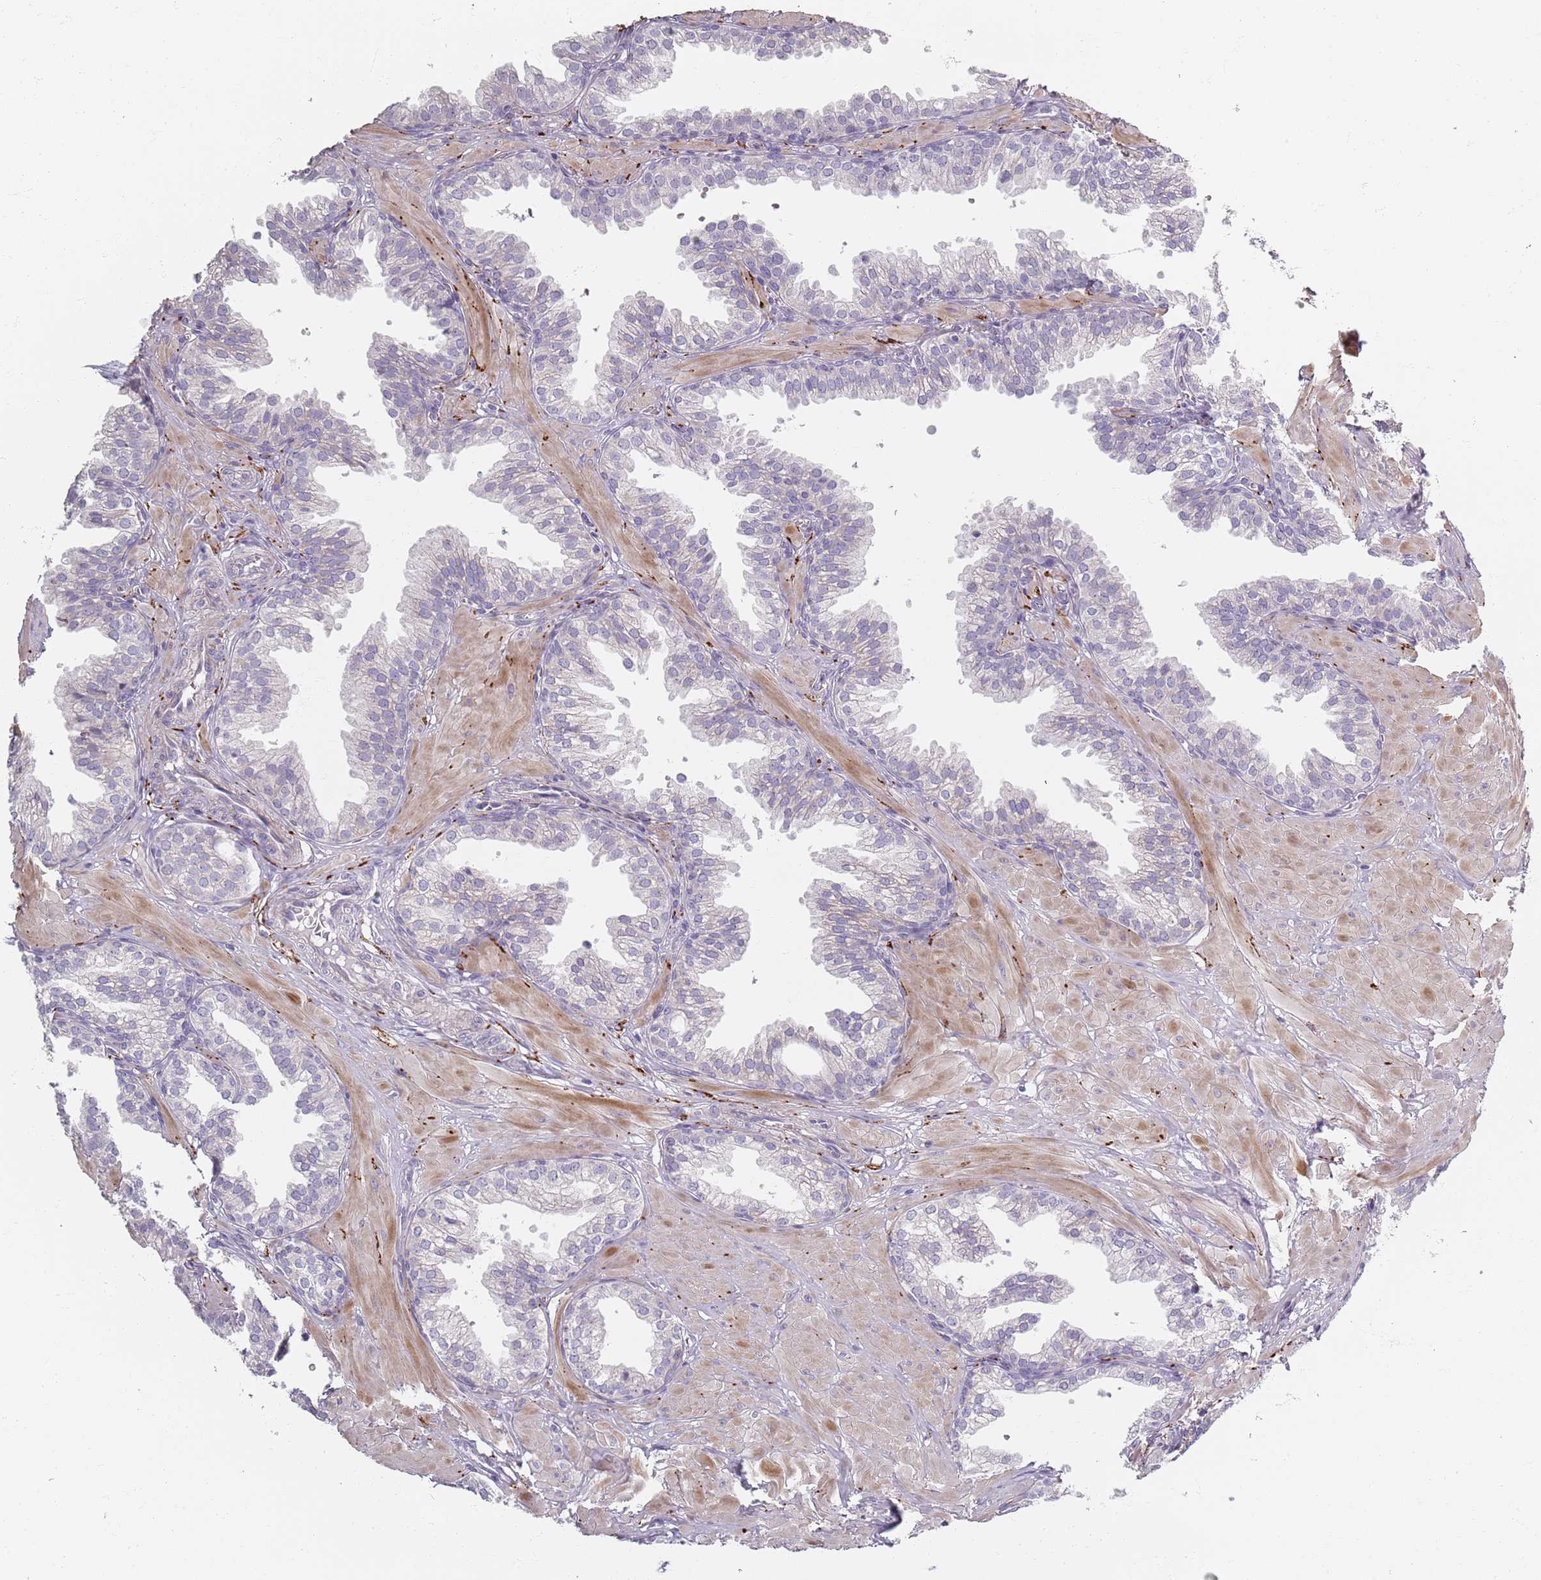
{"staining": {"intensity": "negative", "quantity": "none", "location": "none"}, "tissue": "prostate", "cell_type": "Glandular cells", "image_type": "normal", "snomed": [{"axis": "morphology", "description": "Normal tissue, NOS"}, {"axis": "topography", "description": "Prostate"}, {"axis": "topography", "description": "Peripheral nerve tissue"}], "caption": "Immunohistochemistry micrograph of benign prostate stained for a protein (brown), which reveals no staining in glandular cells.", "gene": "SYNGR3", "patient": {"sex": "male", "age": 55}}